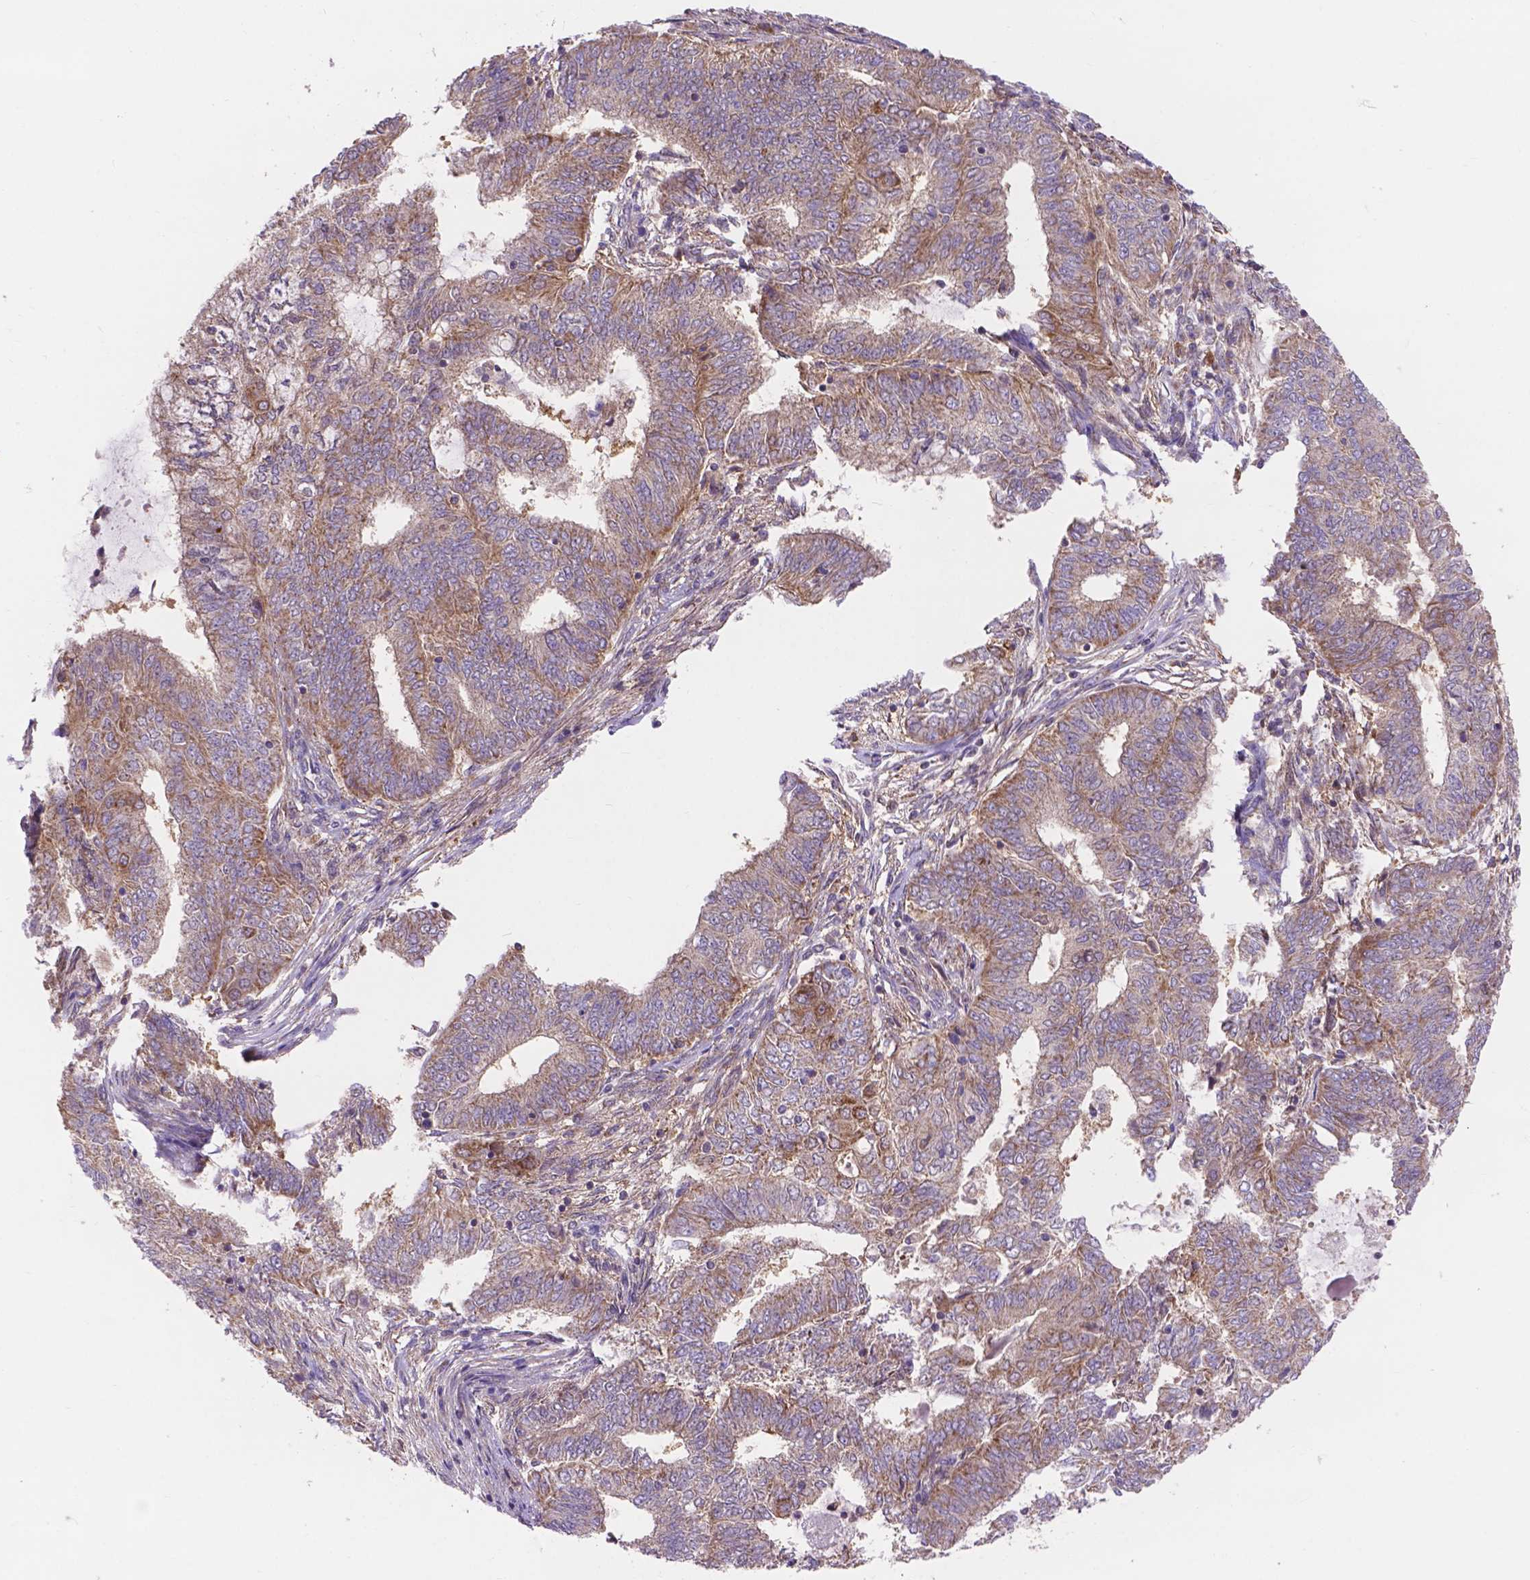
{"staining": {"intensity": "moderate", "quantity": "<25%", "location": "cytoplasmic/membranous"}, "tissue": "endometrial cancer", "cell_type": "Tumor cells", "image_type": "cancer", "snomed": [{"axis": "morphology", "description": "Adenocarcinoma, NOS"}, {"axis": "topography", "description": "Endometrium"}], "caption": "Protein analysis of adenocarcinoma (endometrial) tissue displays moderate cytoplasmic/membranous staining in approximately <25% of tumor cells. Using DAB (3,3'-diaminobenzidine) (brown) and hematoxylin (blue) stains, captured at high magnification using brightfield microscopy.", "gene": "AK3", "patient": {"sex": "female", "age": 62}}